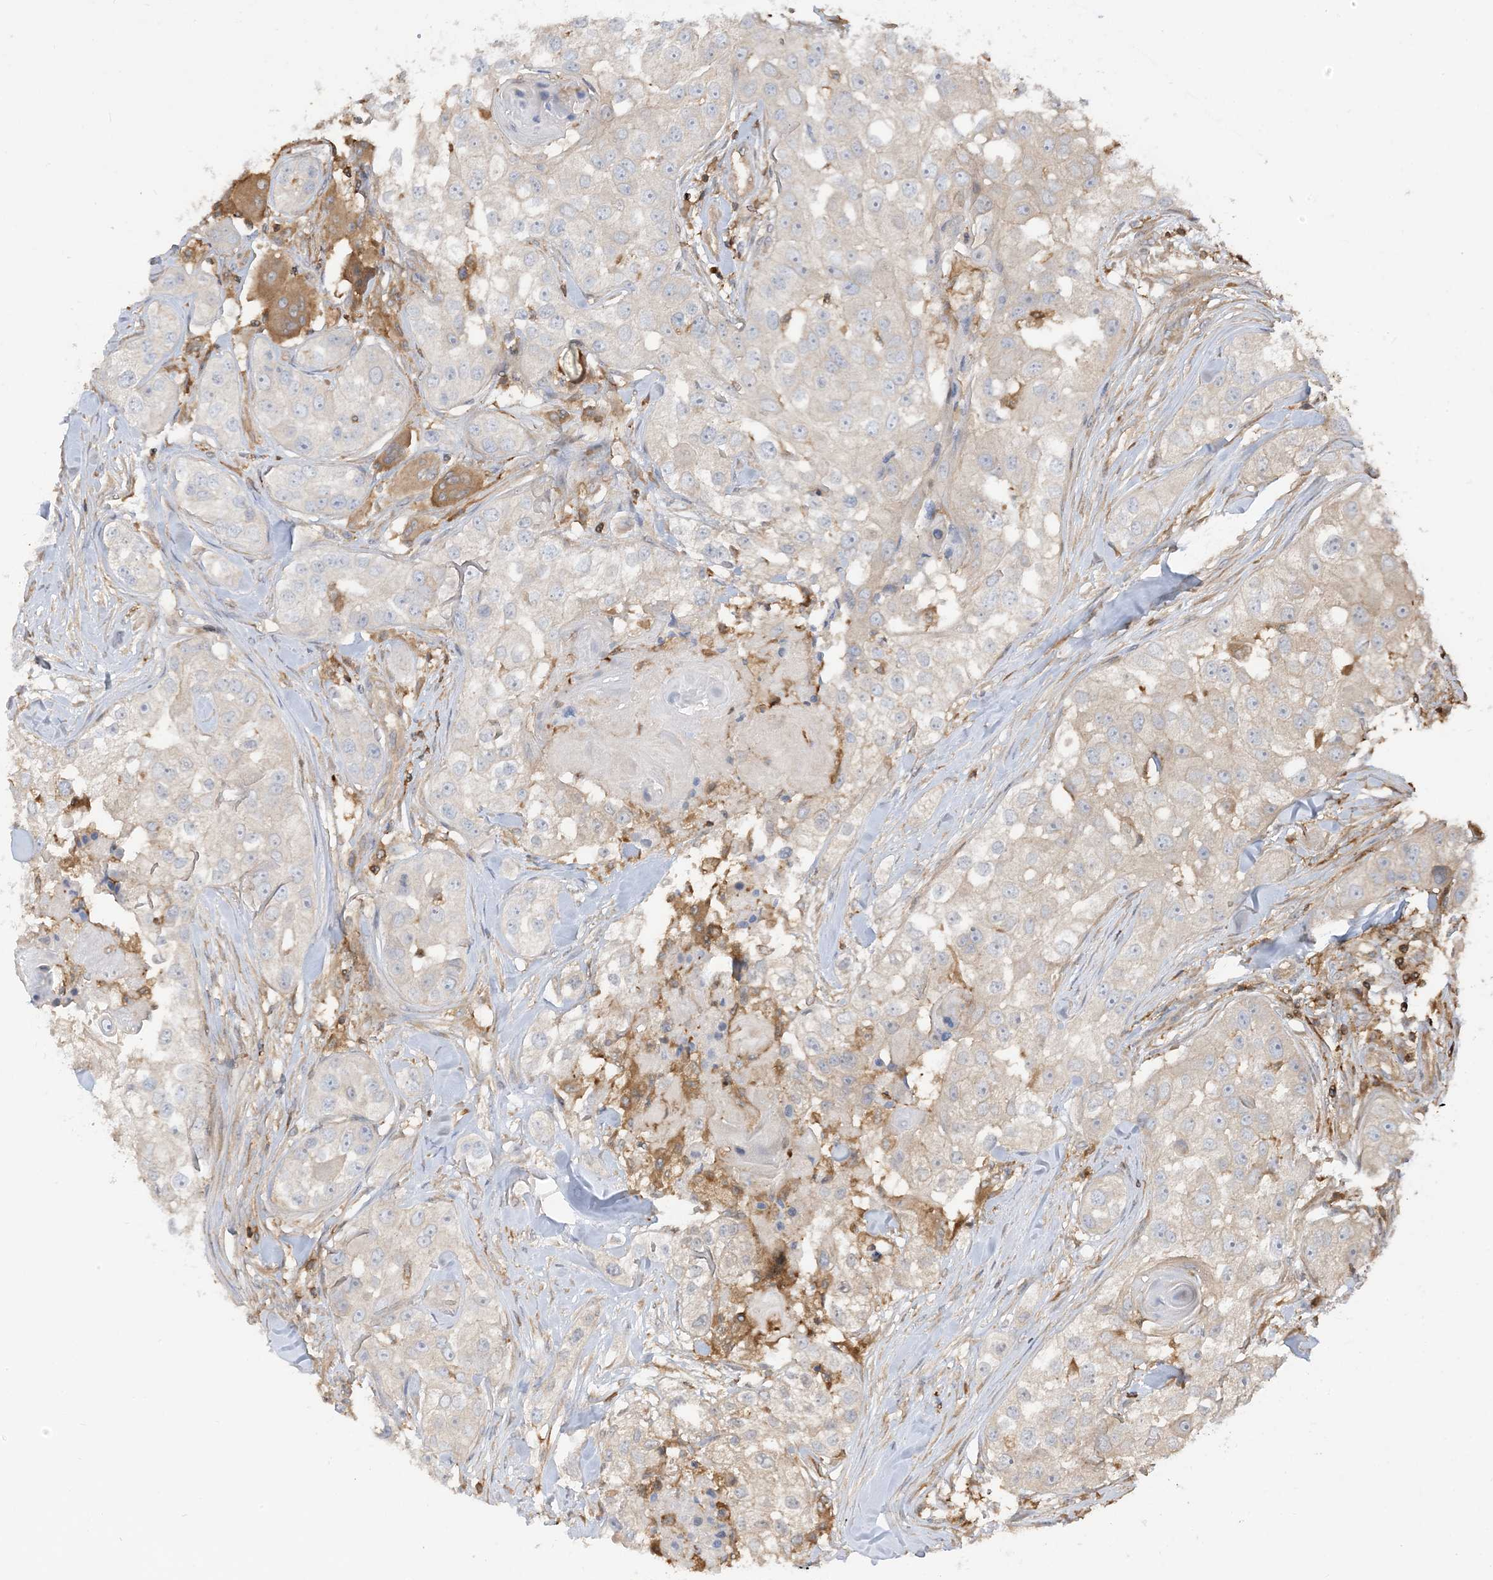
{"staining": {"intensity": "negative", "quantity": "none", "location": "none"}, "tissue": "head and neck cancer", "cell_type": "Tumor cells", "image_type": "cancer", "snomed": [{"axis": "morphology", "description": "Normal tissue, NOS"}, {"axis": "morphology", "description": "Squamous cell carcinoma, NOS"}, {"axis": "topography", "description": "Skeletal muscle"}, {"axis": "topography", "description": "Head-Neck"}], "caption": "Head and neck squamous cell carcinoma stained for a protein using IHC demonstrates no expression tumor cells.", "gene": "CAPZB", "patient": {"sex": "male", "age": 51}}